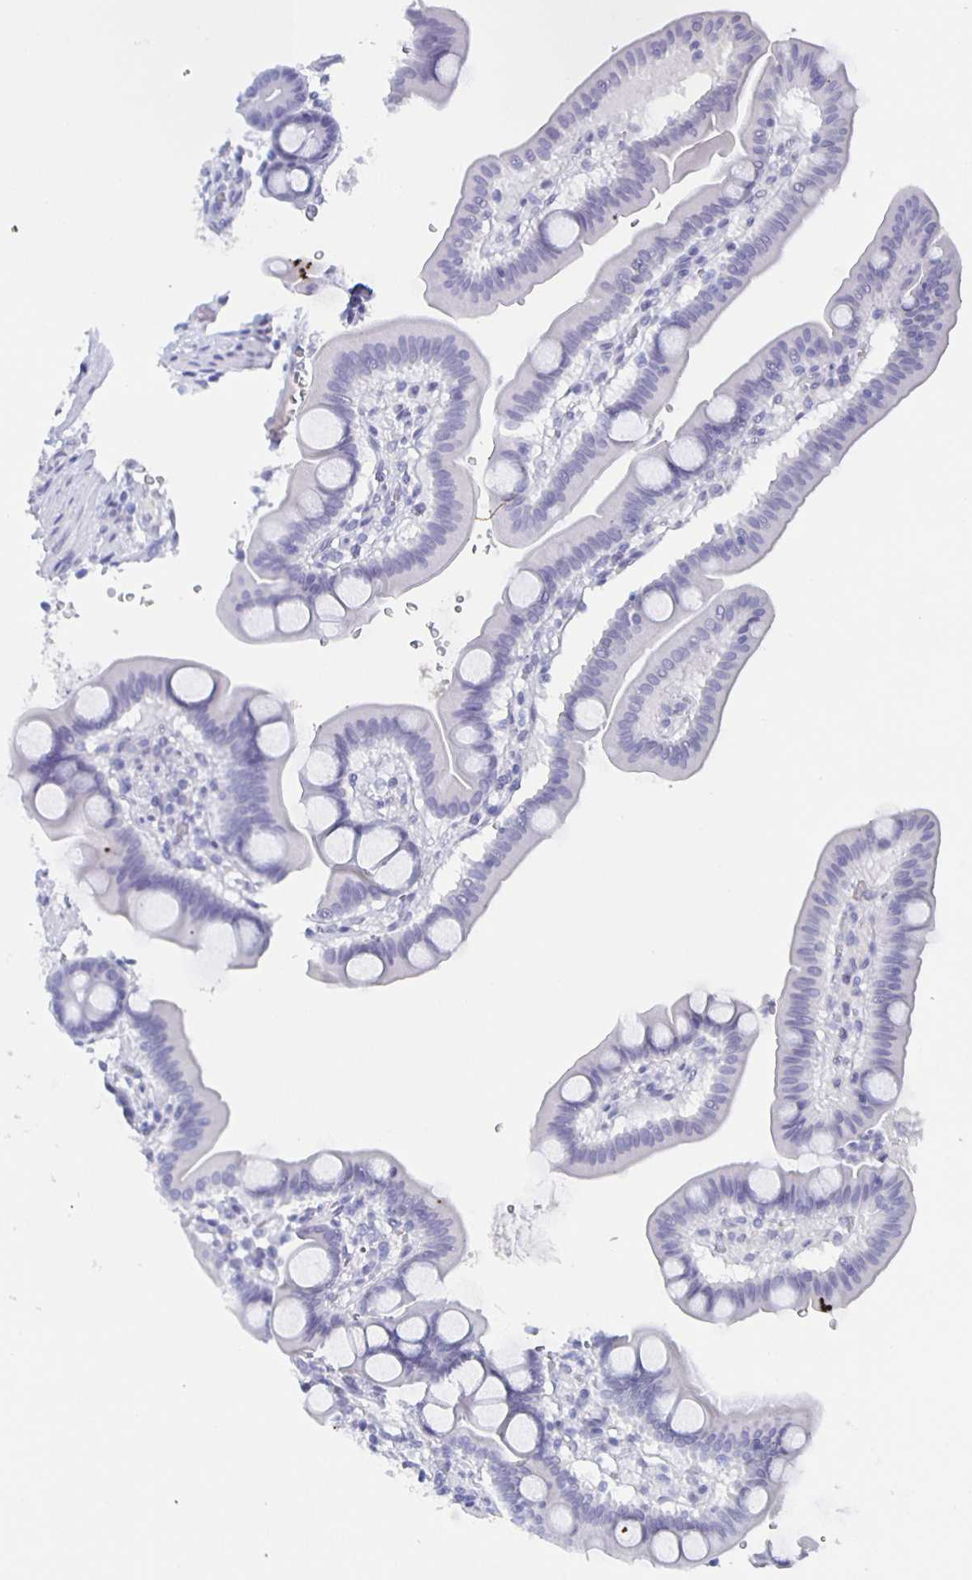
{"staining": {"intensity": "negative", "quantity": "none", "location": "none"}, "tissue": "duodenum", "cell_type": "Glandular cells", "image_type": "normal", "snomed": [{"axis": "morphology", "description": "Normal tissue, NOS"}, {"axis": "topography", "description": "Duodenum"}], "caption": "There is no significant positivity in glandular cells of duodenum. (Stains: DAB immunohistochemistry (IHC) with hematoxylin counter stain, Microscopy: brightfield microscopy at high magnification).", "gene": "CCDC17", "patient": {"sex": "male", "age": 59}}